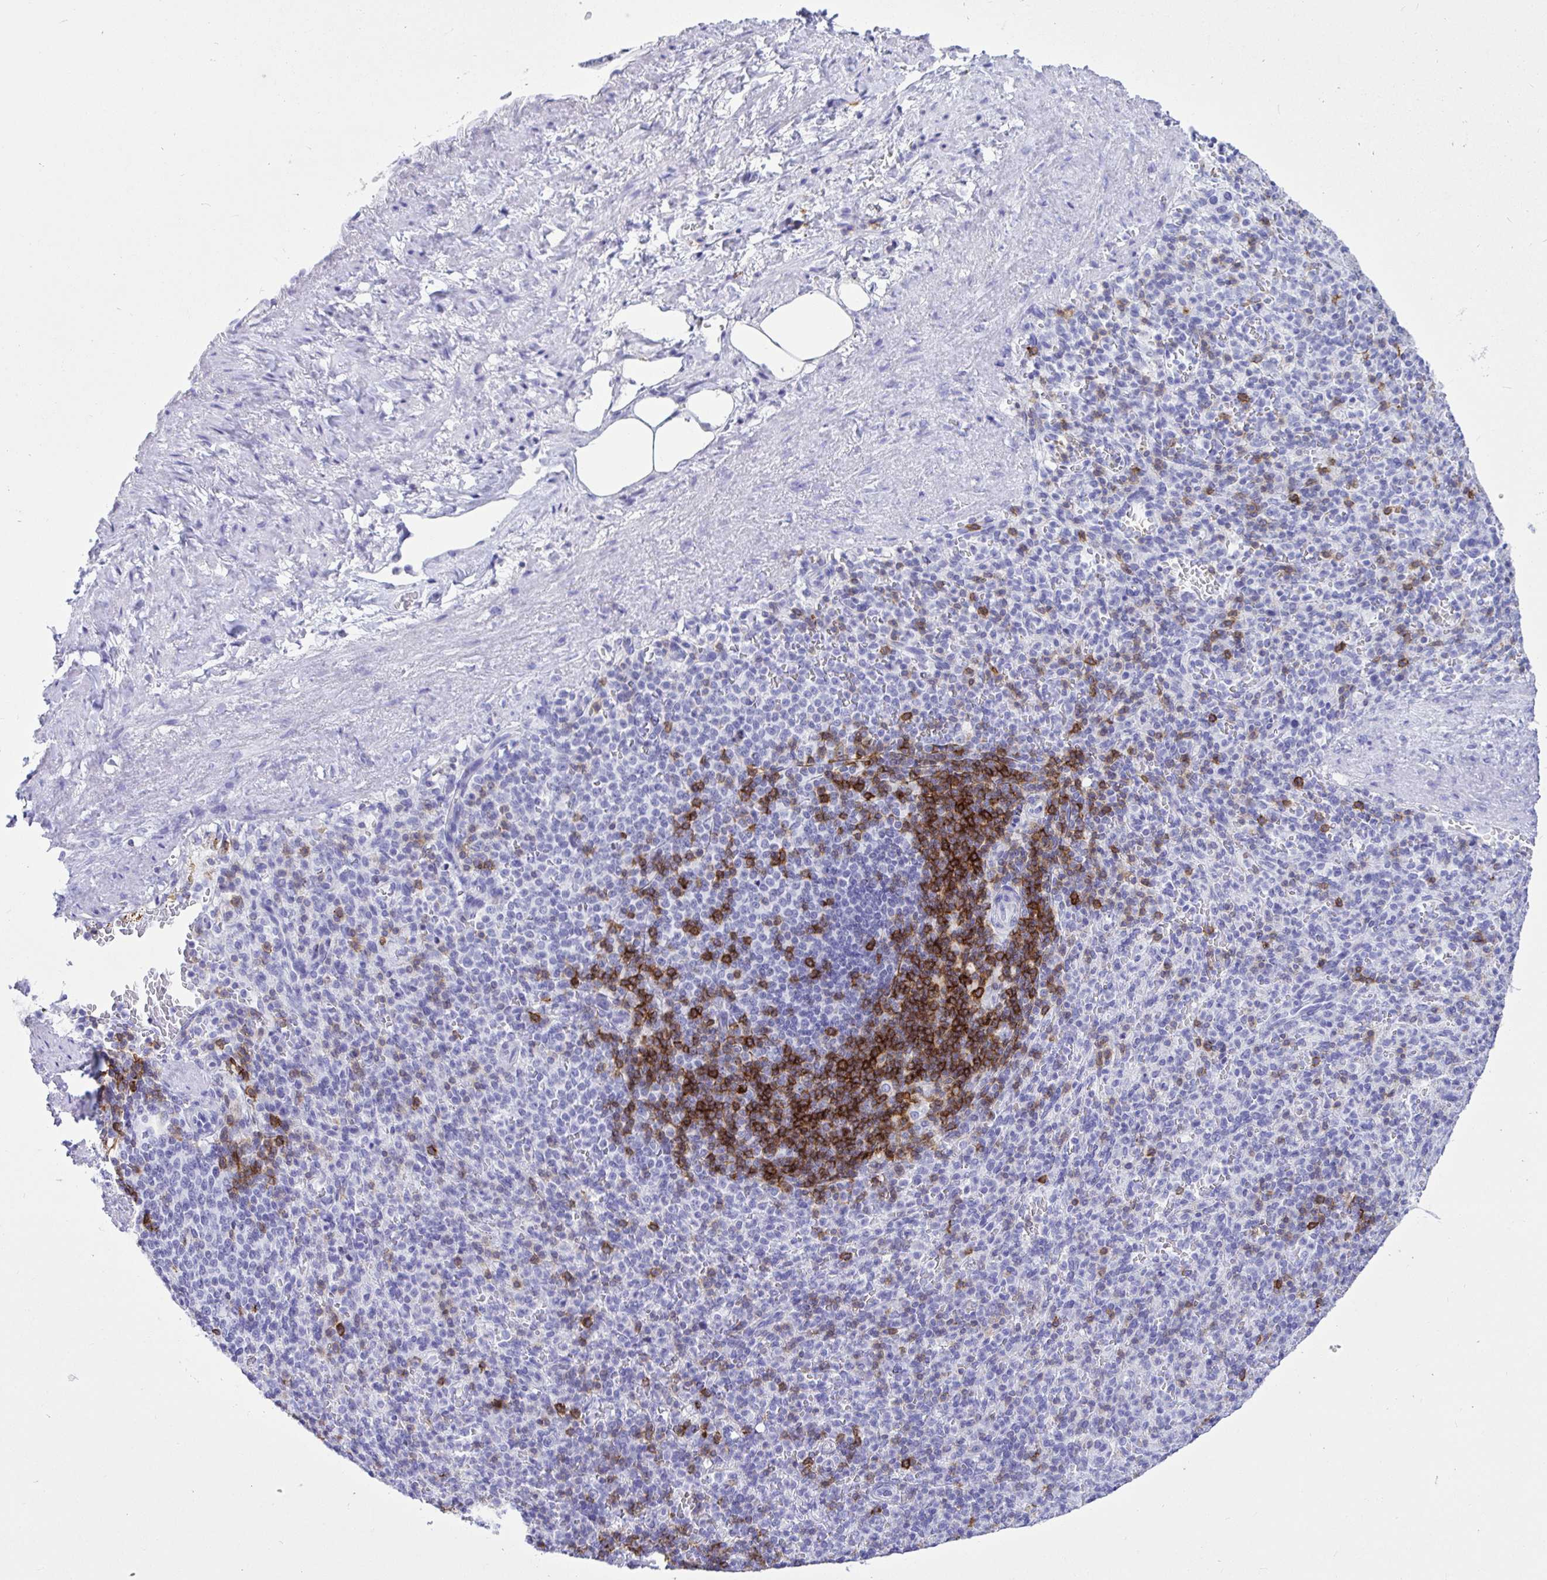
{"staining": {"intensity": "strong", "quantity": "<25%", "location": "cytoplasmic/membranous"}, "tissue": "spleen", "cell_type": "Cells in red pulp", "image_type": "normal", "snomed": [{"axis": "morphology", "description": "Normal tissue, NOS"}, {"axis": "topography", "description": "Spleen"}], "caption": "An image of spleen stained for a protein exhibits strong cytoplasmic/membranous brown staining in cells in red pulp. The protein is stained brown, and the nuclei are stained in blue (DAB (3,3'-diaminobenzidine) IHC with brightfield microscopy, high magnification).", "gene": "CD5", "patient": {"sex": "female", "age": 74}}